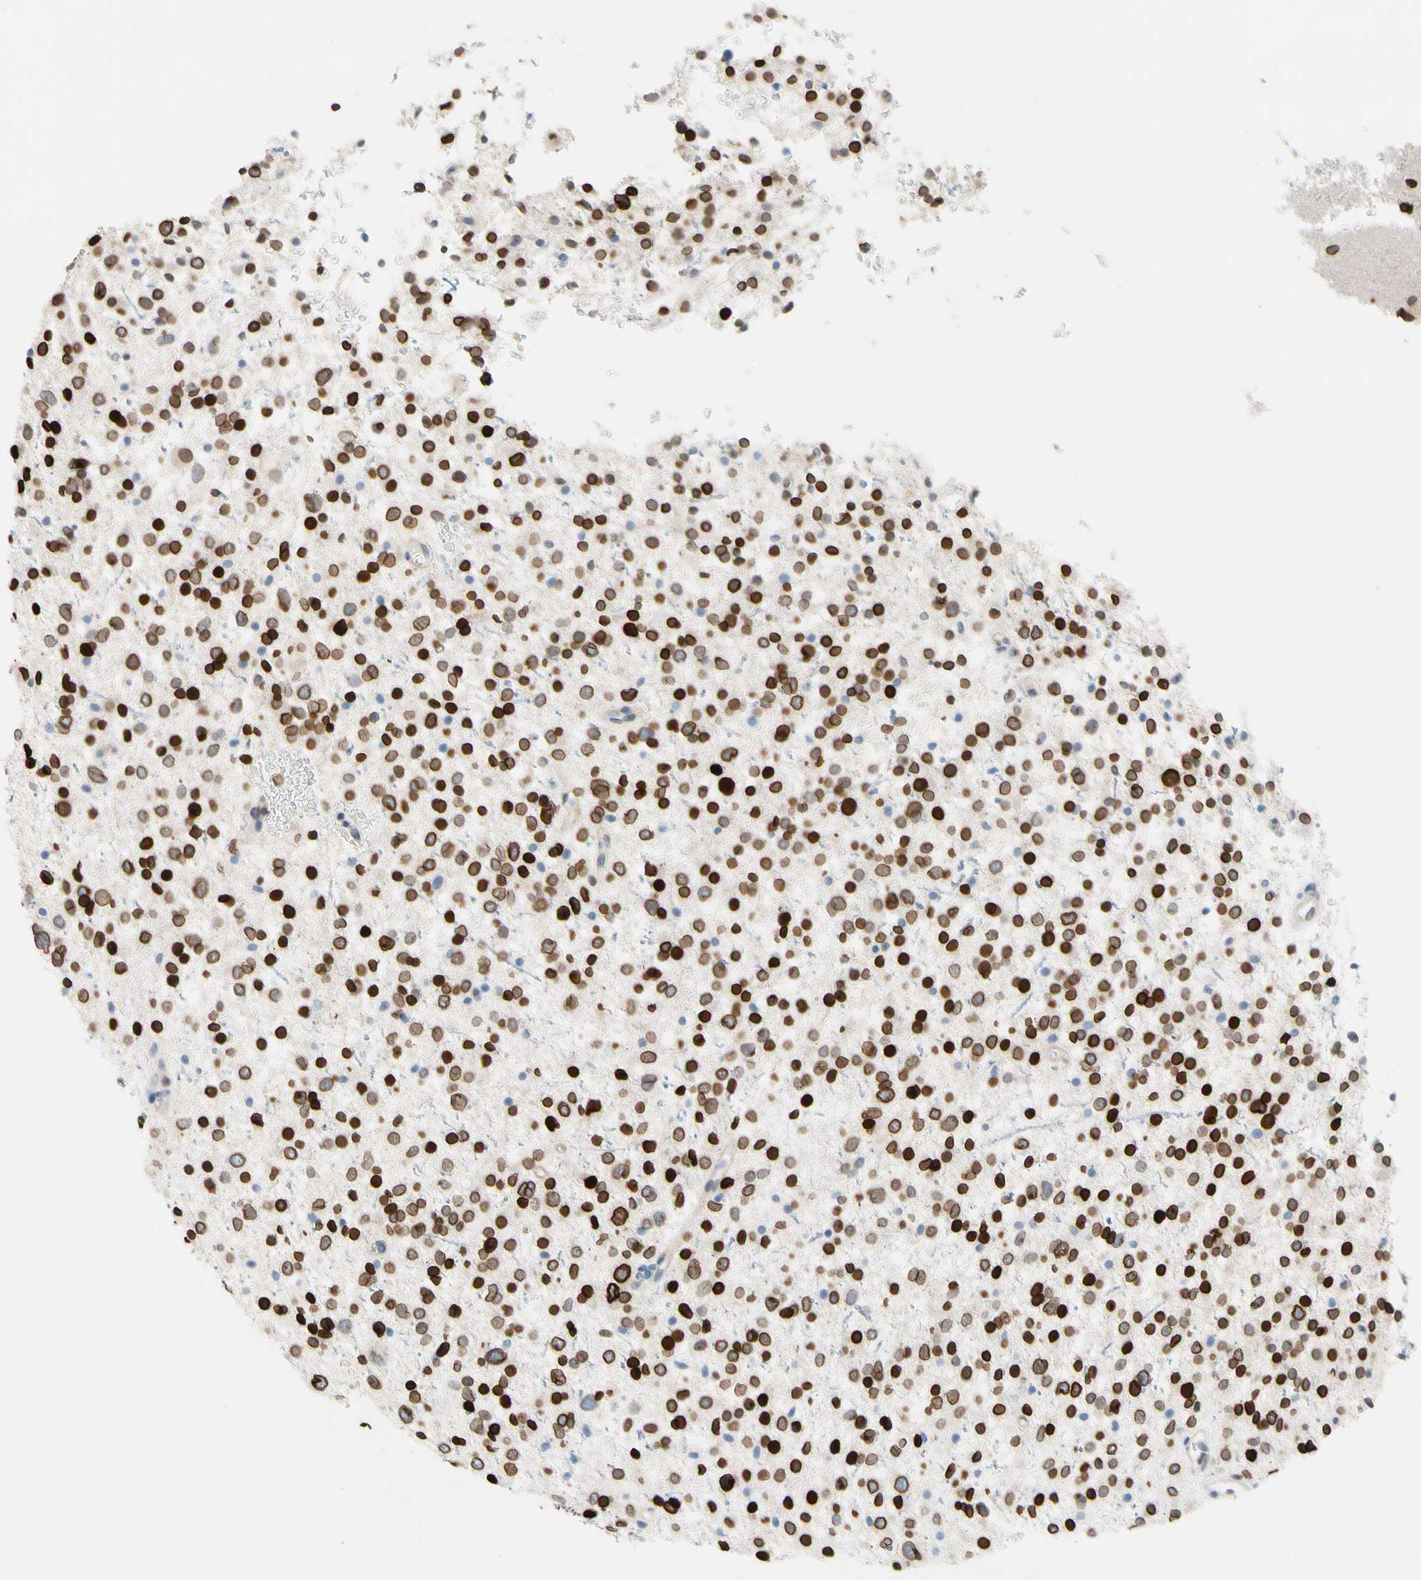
{"staining": {"intensity": "strong", "quantity": ">75%", "location": "cytoplasmic/membranous,nuclear"}, "tissue": "glioma", "cell_type": "Tumor cells", "image_type": "cancer", "snomed": [{"axis": "morphology", "description": "Glioma, malignant, Low grade"}, {"axis": "topography", "description": "Brain"}], "caption": "Glioma was stained to show a protein in brown. There is high levels of strong cytoplasmic/membranous and nuclear staining in approximately >75% of tumor cells.", "gene": "ZNF132", "patient": {"sex": "female", "age": 37}}